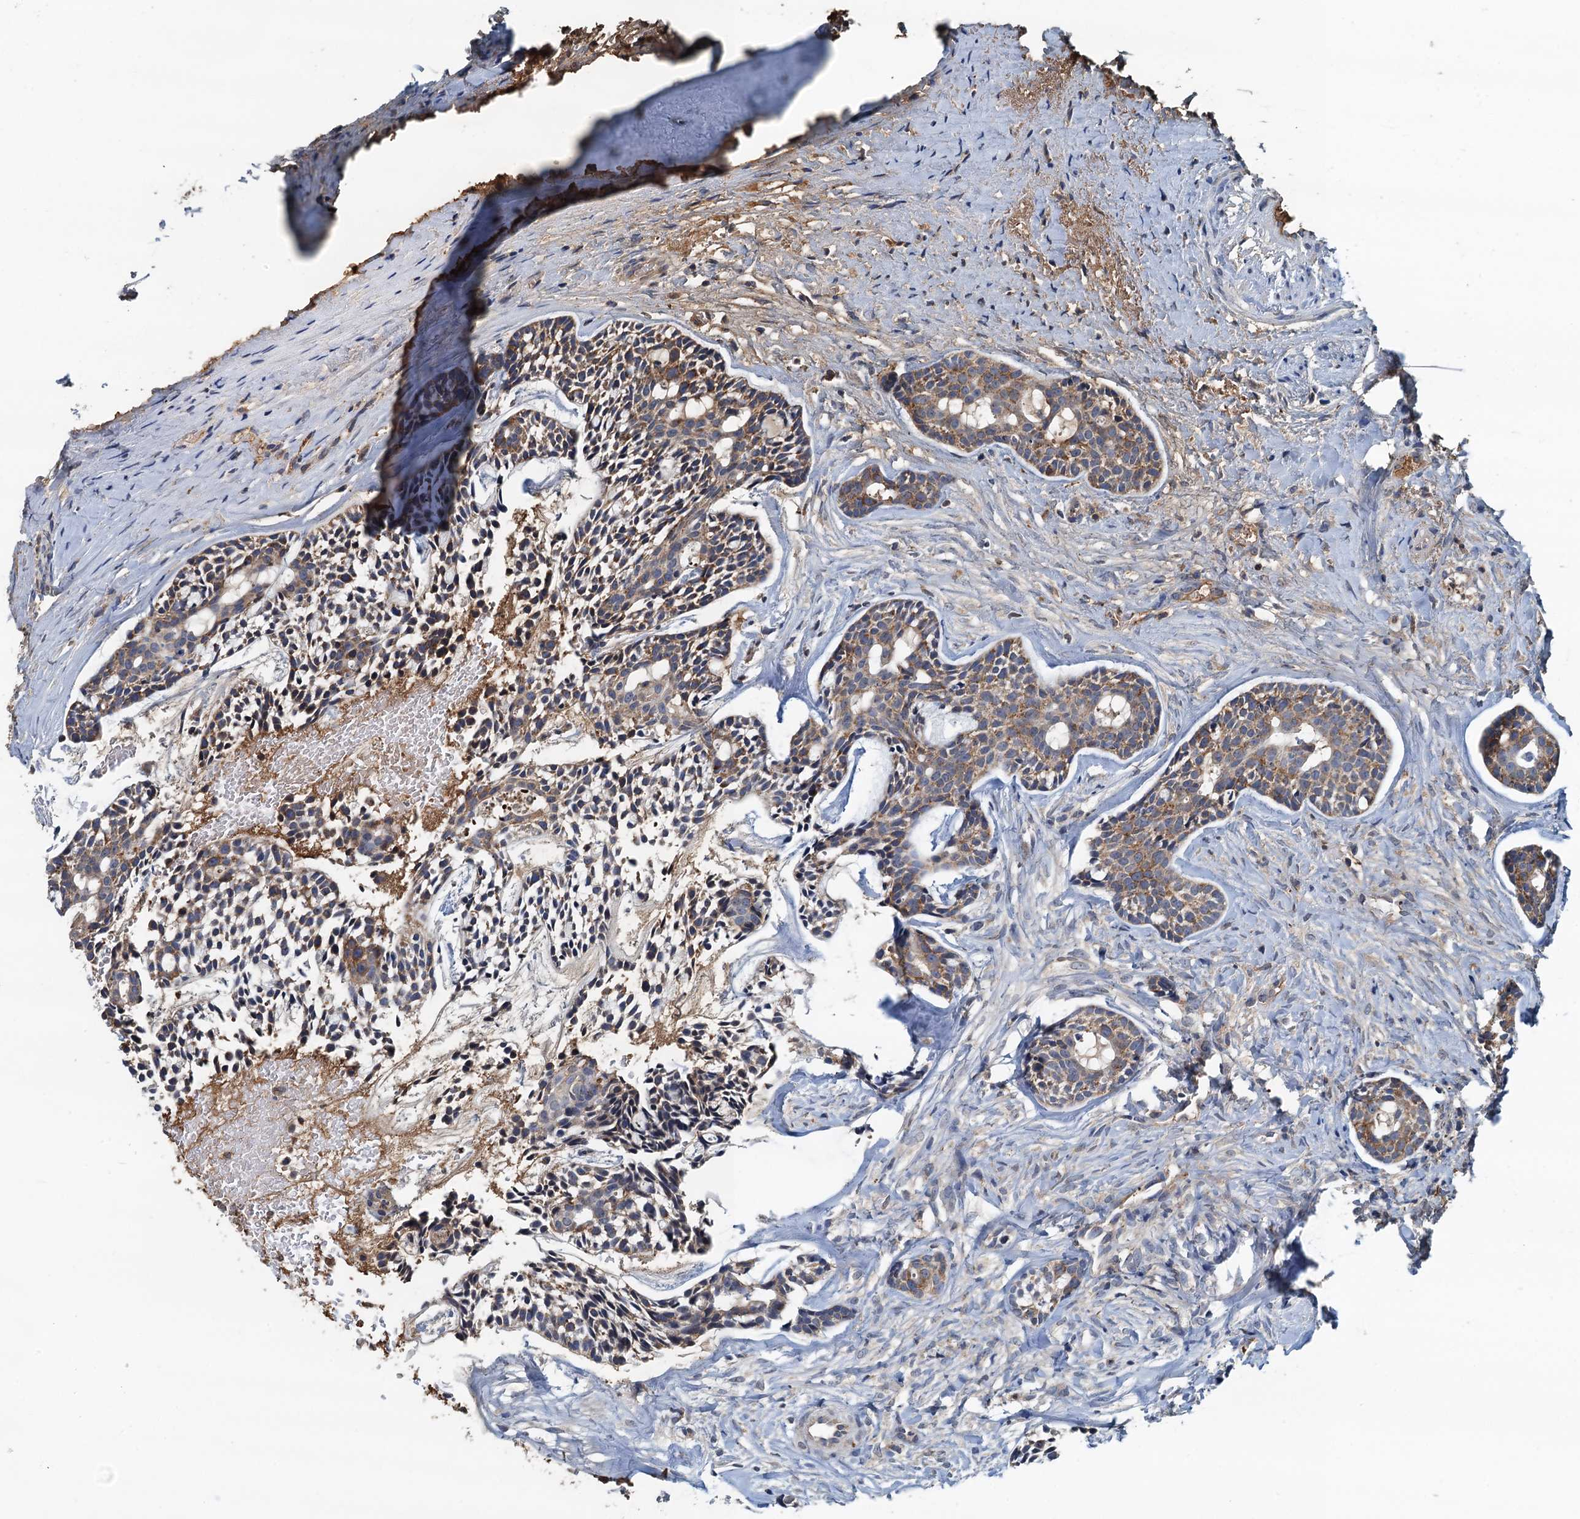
{"staining": {"intensity": "moderate", "quantity": ">75%", "location": "cytoplasmic/membranous"}, "tissue": "head and neck cancer", "cell_type": "Tumor cells", "image_type": "cancer", "snomed": [{"axis": "morphology", "description": "Adenocarcinoma, NOS"}, {"axis": "topography", "description": "Subcutis"}, {"axis": "topography", "description": "Head-Neck"}], "caption": "Head and neck cancer stained with immunohistochemistry (IHC) reveals moderate cytoplasmic/membranous expression in approximately >75% of tumor cells. Nuclei are stained in blue.", "gene": "LSM14B", "patient": {"sex": "female", "age": 73}}